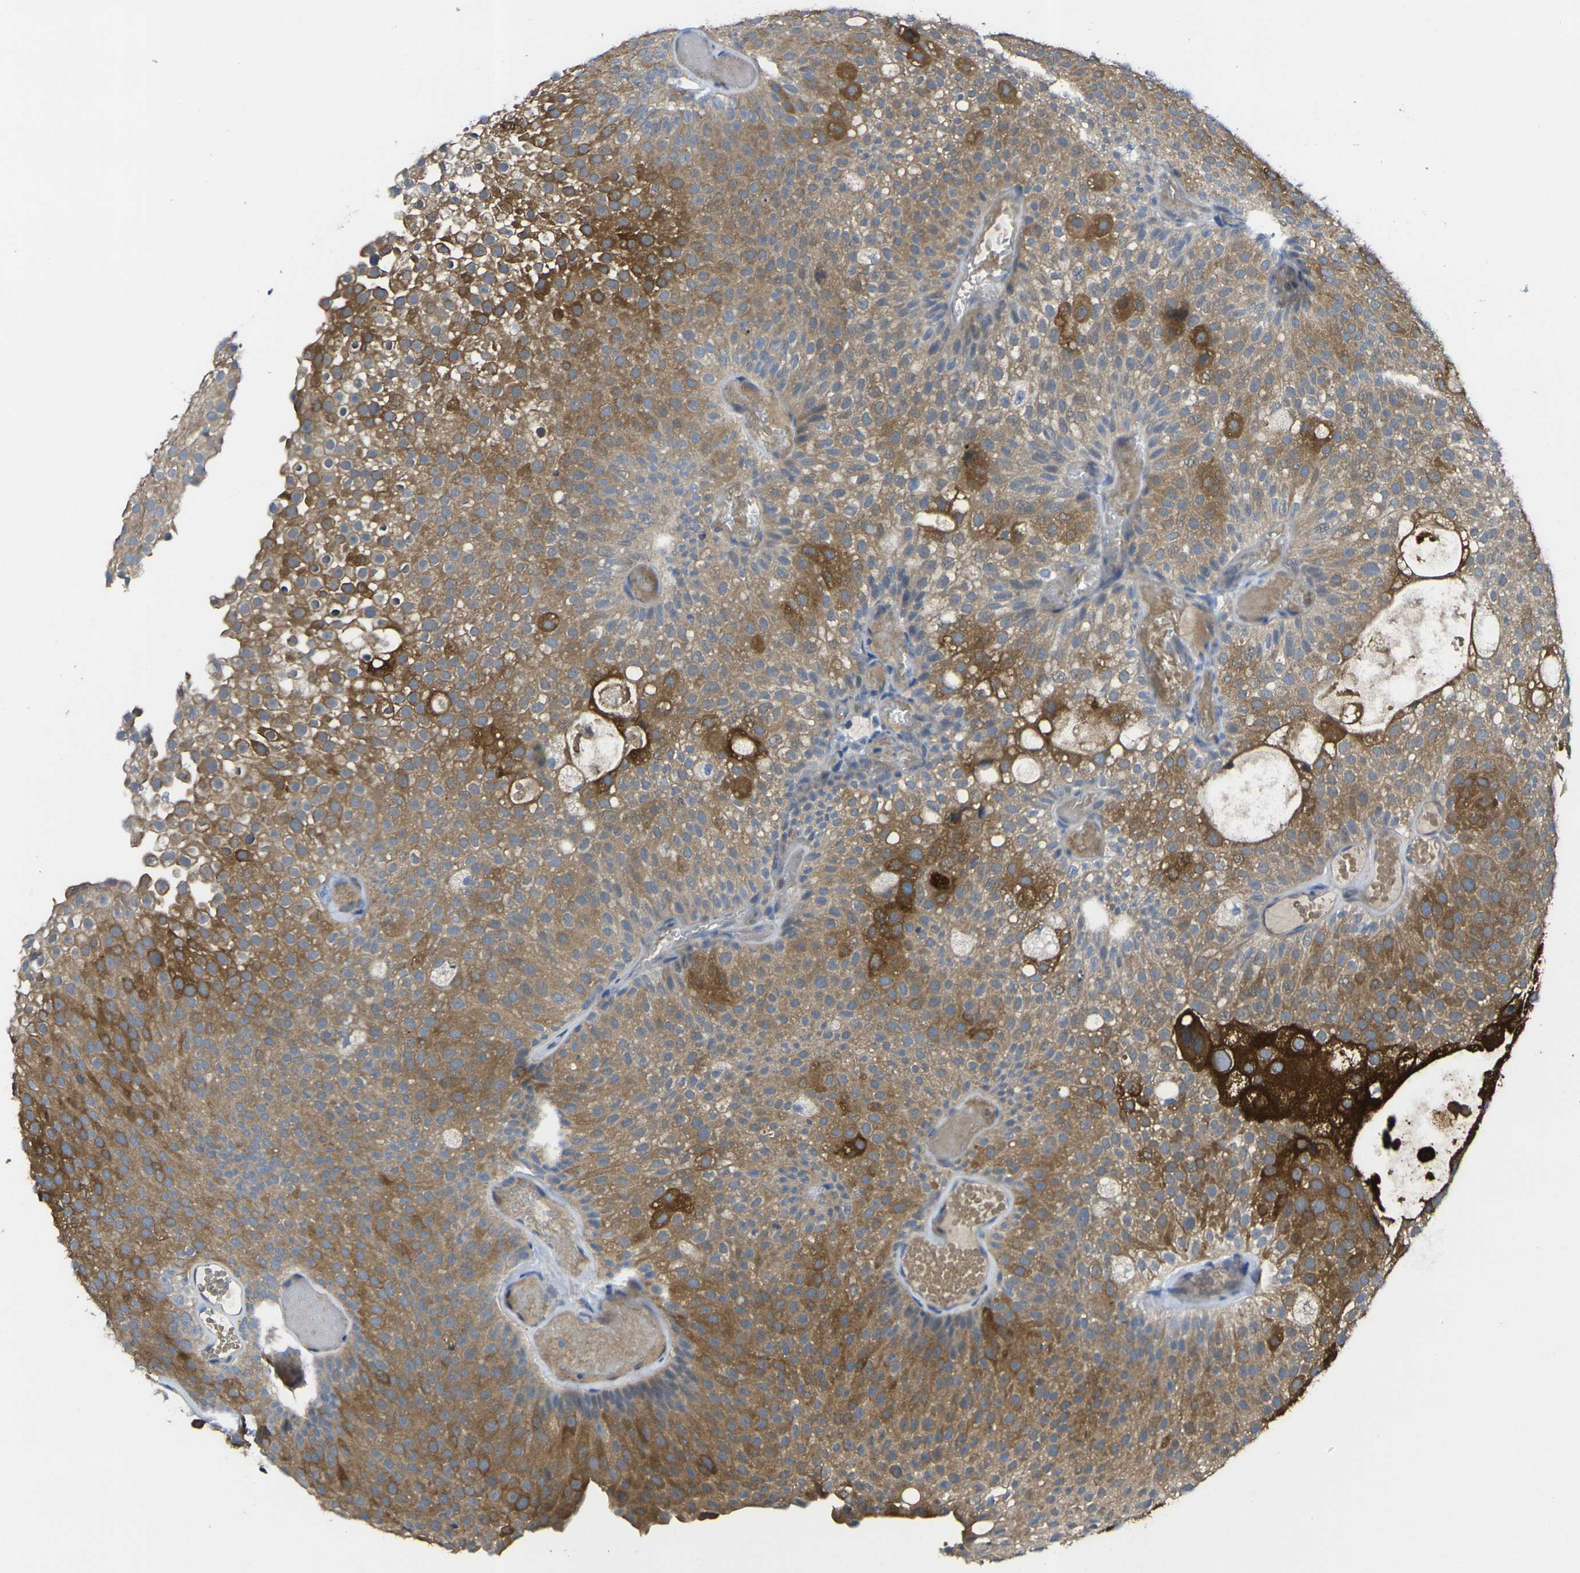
{"staining": {"intensity": "strong", "quantity": ">75%", "location": "cytoplasmic/membranous"}, "tissue": "urothelial cancer", "cell_type": "Tumor cells", "image_type": "cancer", "snomed": [{"axis": "morphology", "description": "Urothelial carcinoma, Low grade"}, {"axis": "topography", "description": "Urinary bladder"}], "caption": "Protein positivity by immunohistochemistry reveals strong cytoplasmic/membranous expression in about >75% of tumor cells in urothelial carcinoma (low-grade). (DAB IHC, brown staining for protein, blue staining for nuclei).", "gene": "GNA12", "patient": {"sex": "male", "age": 78}}